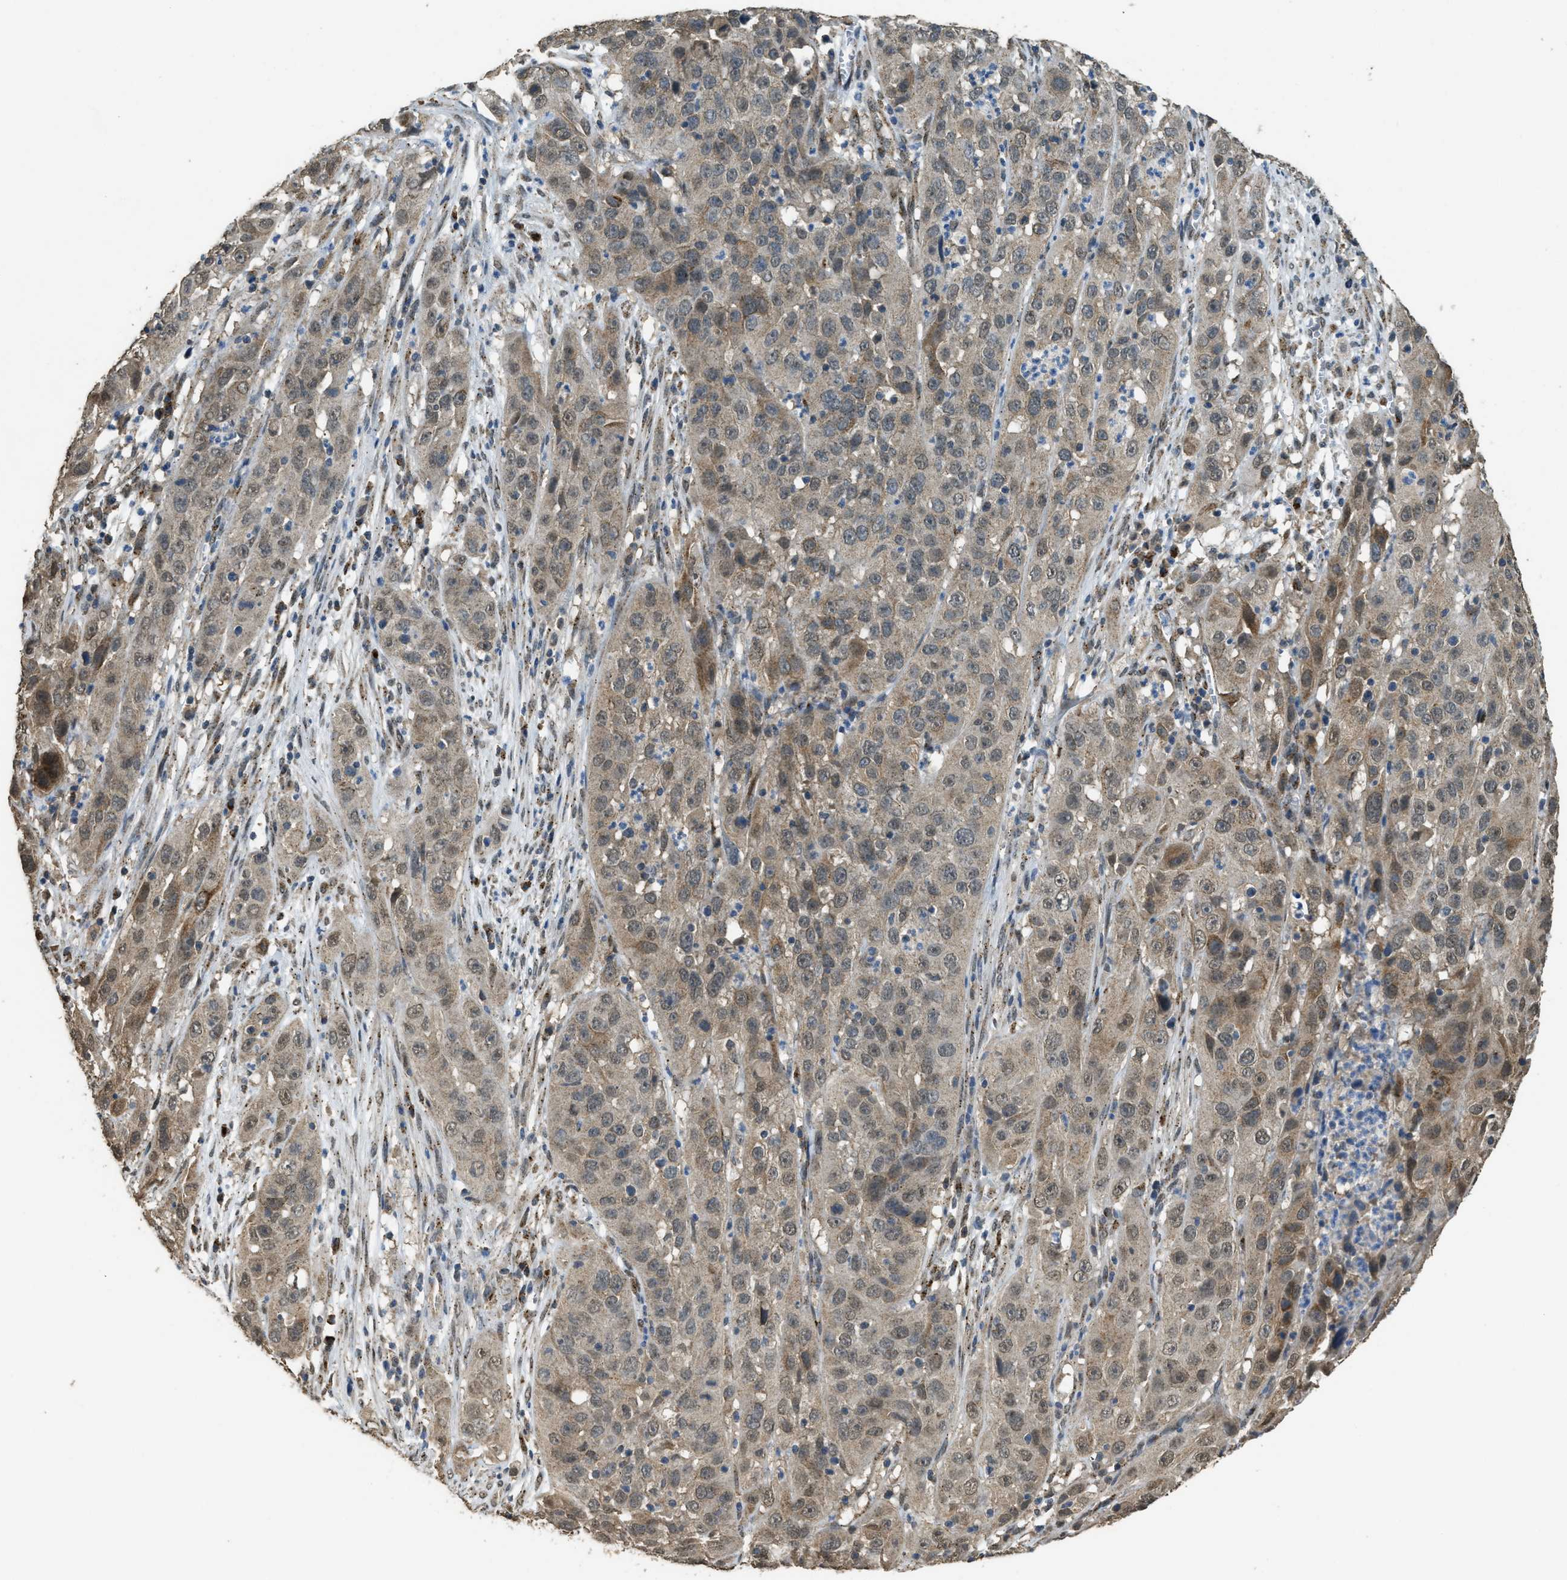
{"staining": {"intensity": "moderate", "quantity": ">75%", "location": "cytoplasmic/membranous"}, "tissue": "cervical cancer", "cell_type": "Tumor cells", "image_type": "cancer", "snomed": [{"axis": "morphology", "description": "Squamous cell carcinoma, NOS"}, {"axis": "topography", "description": "Cervix"}], "caption": "Cervical cancer (squamous cell carcinoma) was stained to show a protein in brown. There is medium levels of moderate cytoplasmic/membranous staining in about >75% of tumor cells. The protein of interest is stained brown, and the nuclei are stained in blue (DAB IHC with brightfield microscopy, high magnification).", "gene": "IPO7", "patient": {"sex": "female", "age": 32}}